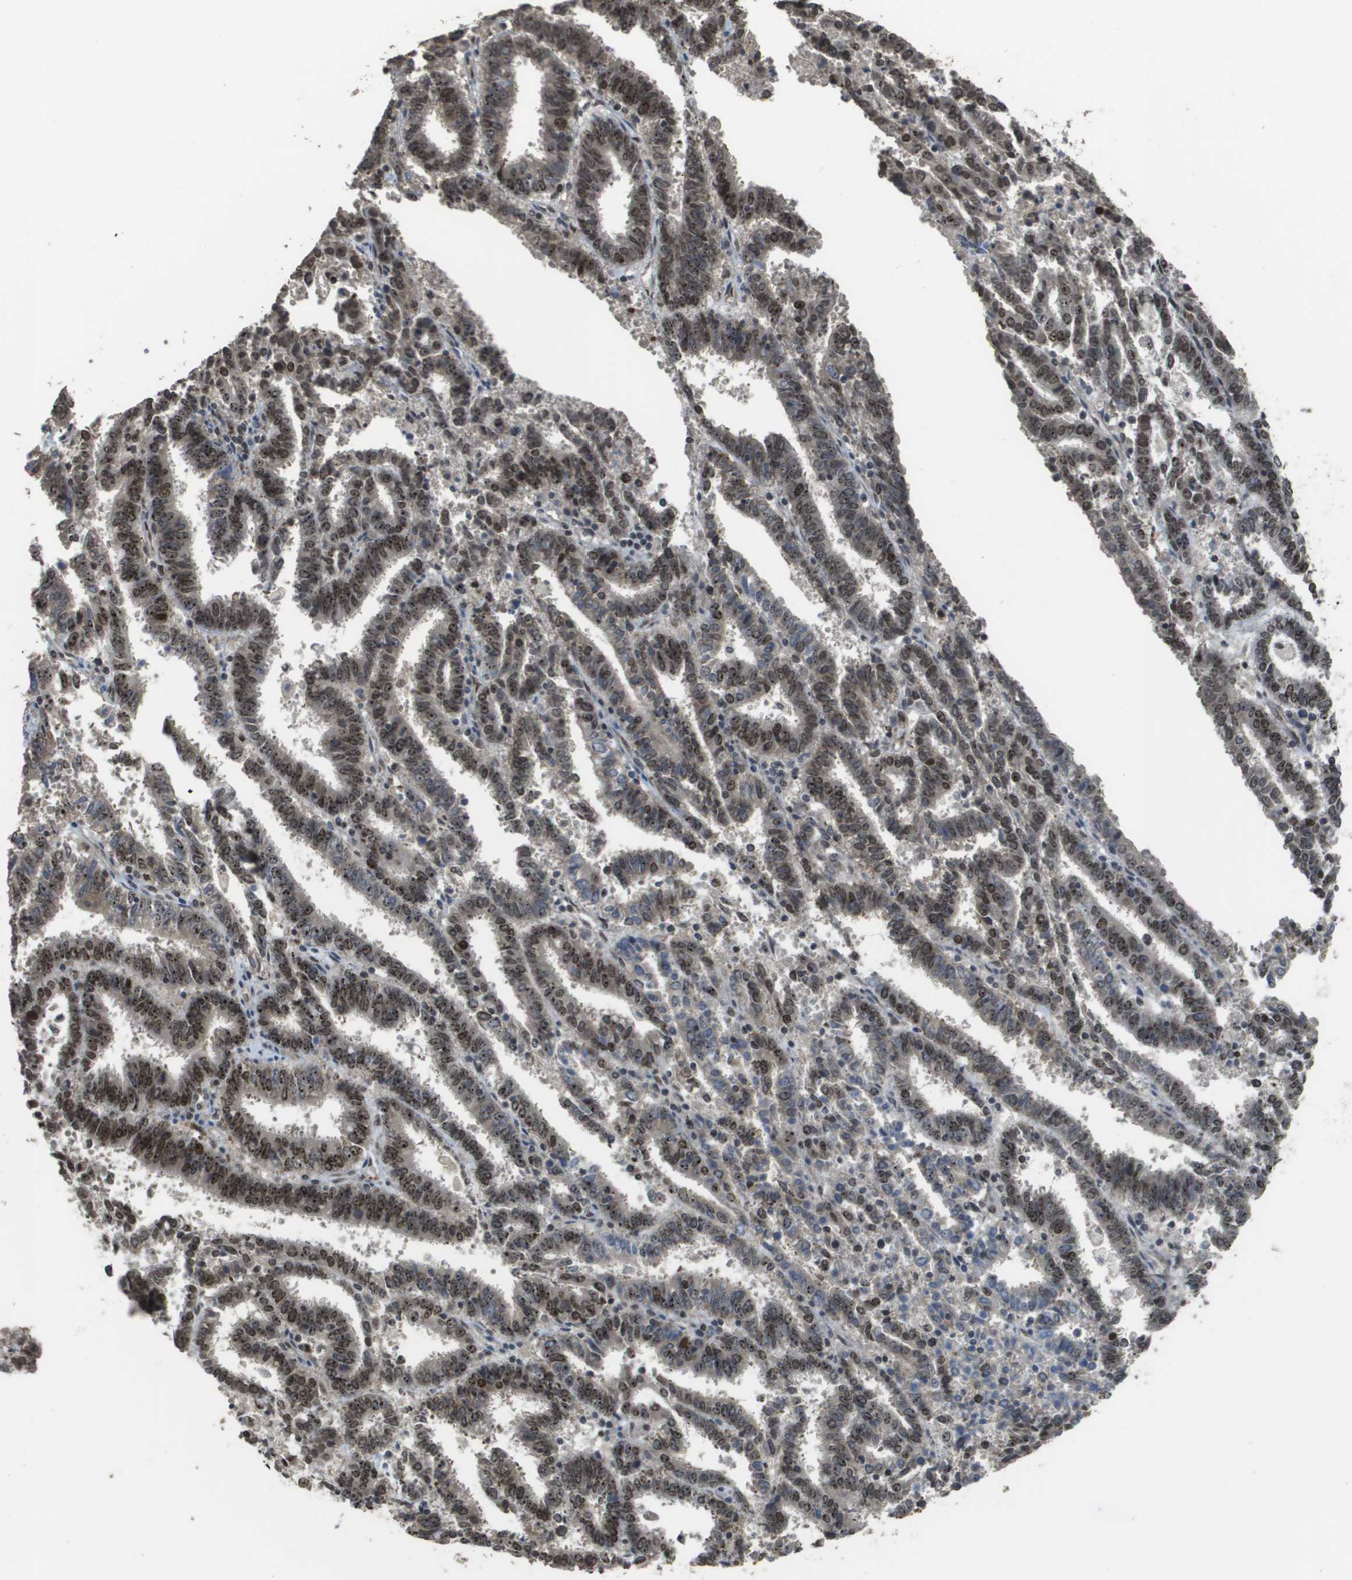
{"staining": {"intensity": "moderate", "quantity": ">75%", "location": "nuclear"}, "tissue": "endometrial cancer", "cell_type": "Tumor cells", "image_type": "cancer", "snomed": [{"axis": "morphology", "description": "Adenocarcinoma, NOS"}, {"axis": "topography", "description": "Uterus"}], "caption": "This is a histology image of immunohistochemistry staining of endometrial cancer (adenocarcinoma), which shows moderate staining in the nuclear of tumor cells.", "gene": "KAT5", "patient": {"sex": "female", "age": 83}}